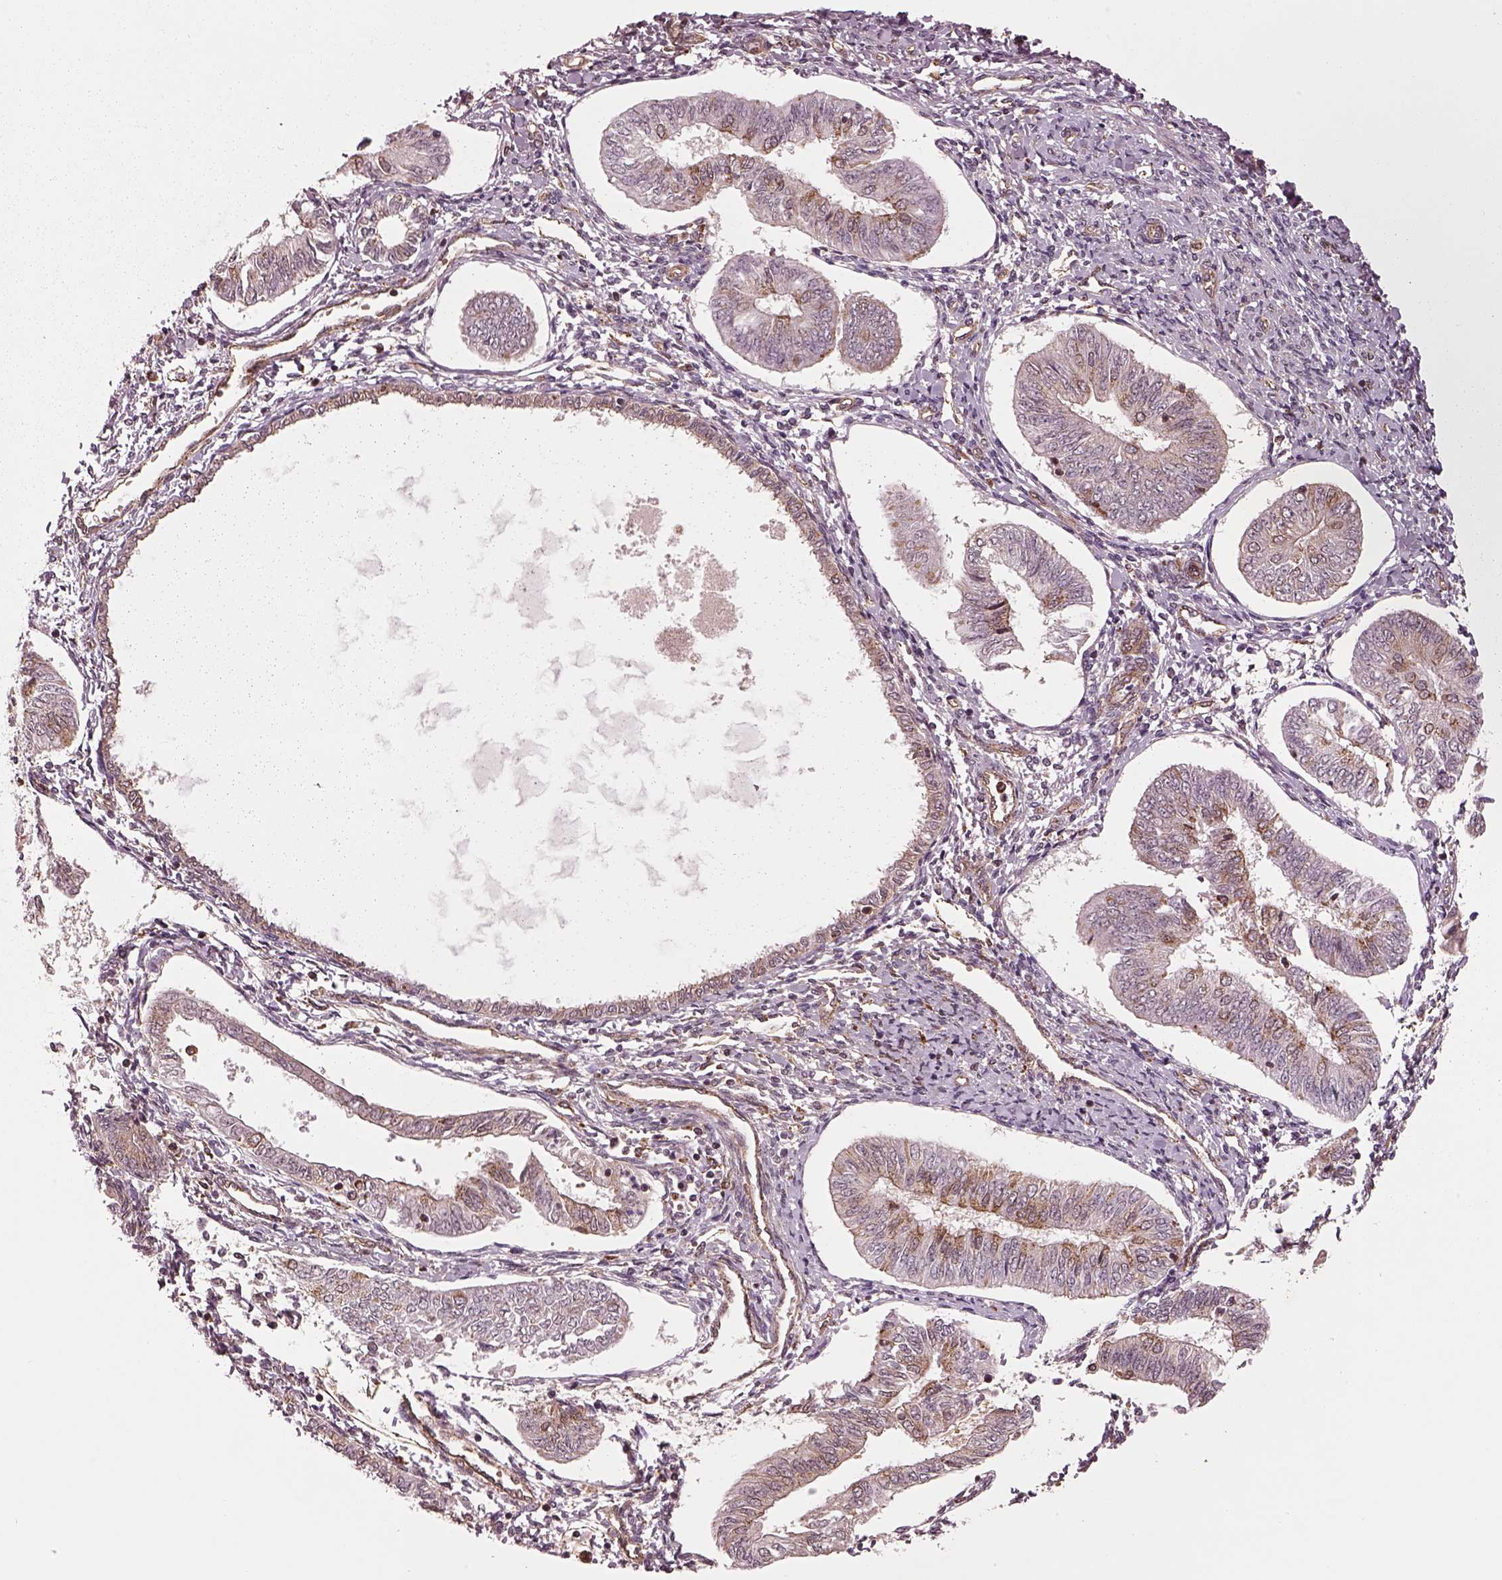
{"staining": {"intensity": "moderate", "quantity": "<25%", "location": "cytoplasmic/membranous"}, "tissue": "endometrial cancer", "cell_type": "Tumor cells", "image_type": "cancer", "snomed": [{"axis": "morphology", "description": "Adenocarcinoma, NOS"}, {"axis": "topography", "description": "Endometrium"}], "caption": "Protein staining shows moderate cytoplasmic/membranous staining in approximately <25% of tumor cells in adenocarcinoma (endometrial). (DAB (3,3'-diaminobenzidine) IHC, brown staining for protein, blue staining for nuclei).", "gene": "WASHC2A", "patient": {"sex": "female", "age": 58}}